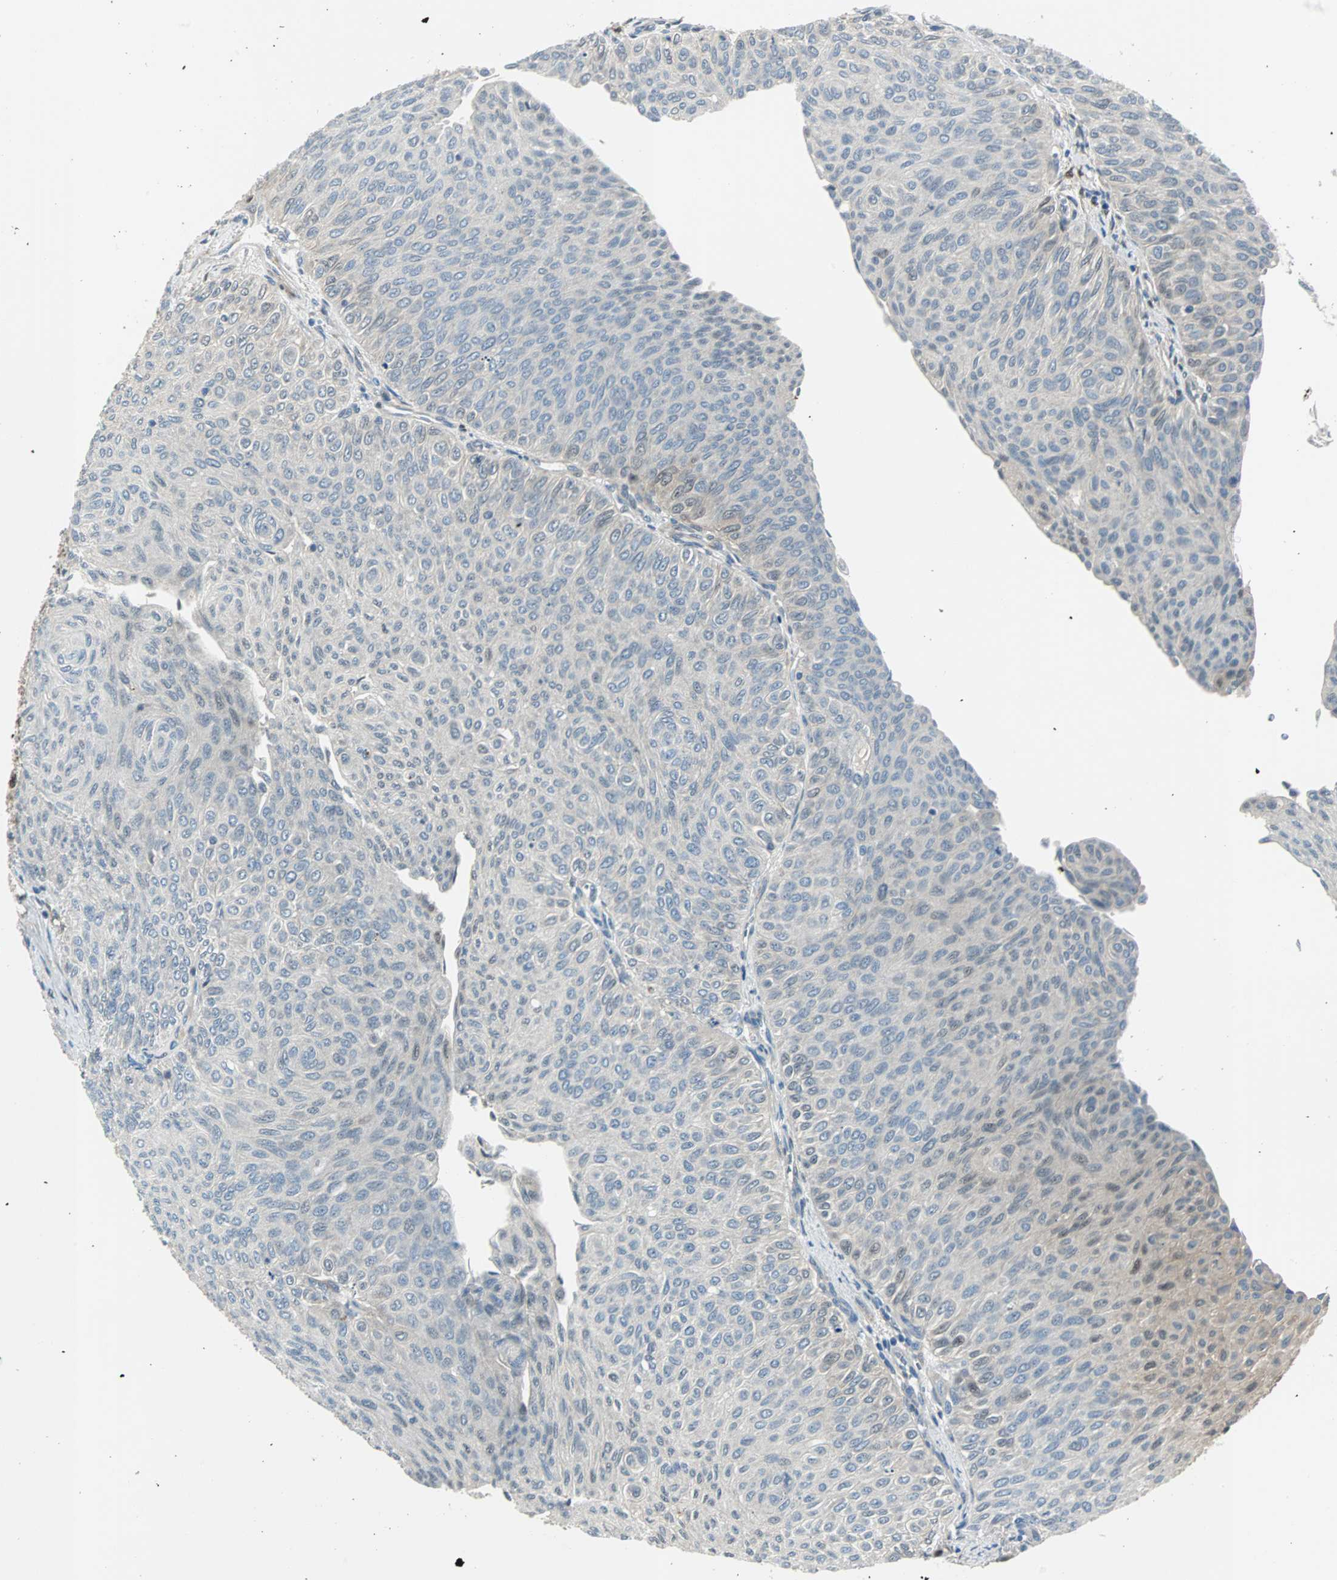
{"staining": {"intensity": "weak", "quantity": "25%-75%", "location": "cytoplasmic/membranous"}, "tissue": "urothelial cancer", "cell_type": "Tumor cells", "image_type": "cancer", "snomed": [{"axis": "morphology", "description": "Urothelial carcinoma, Low grade"}, {"axis": "topography", "description": "Urinary bladder"}], "caption": "Protein analysis of urothelial cancer tissue exhibits weak cytoplasmic/membranous positivity in about 25%-75% of tumor cells.", "gene": "FHL2", "patient": {"sex": "male", "age": 78}}